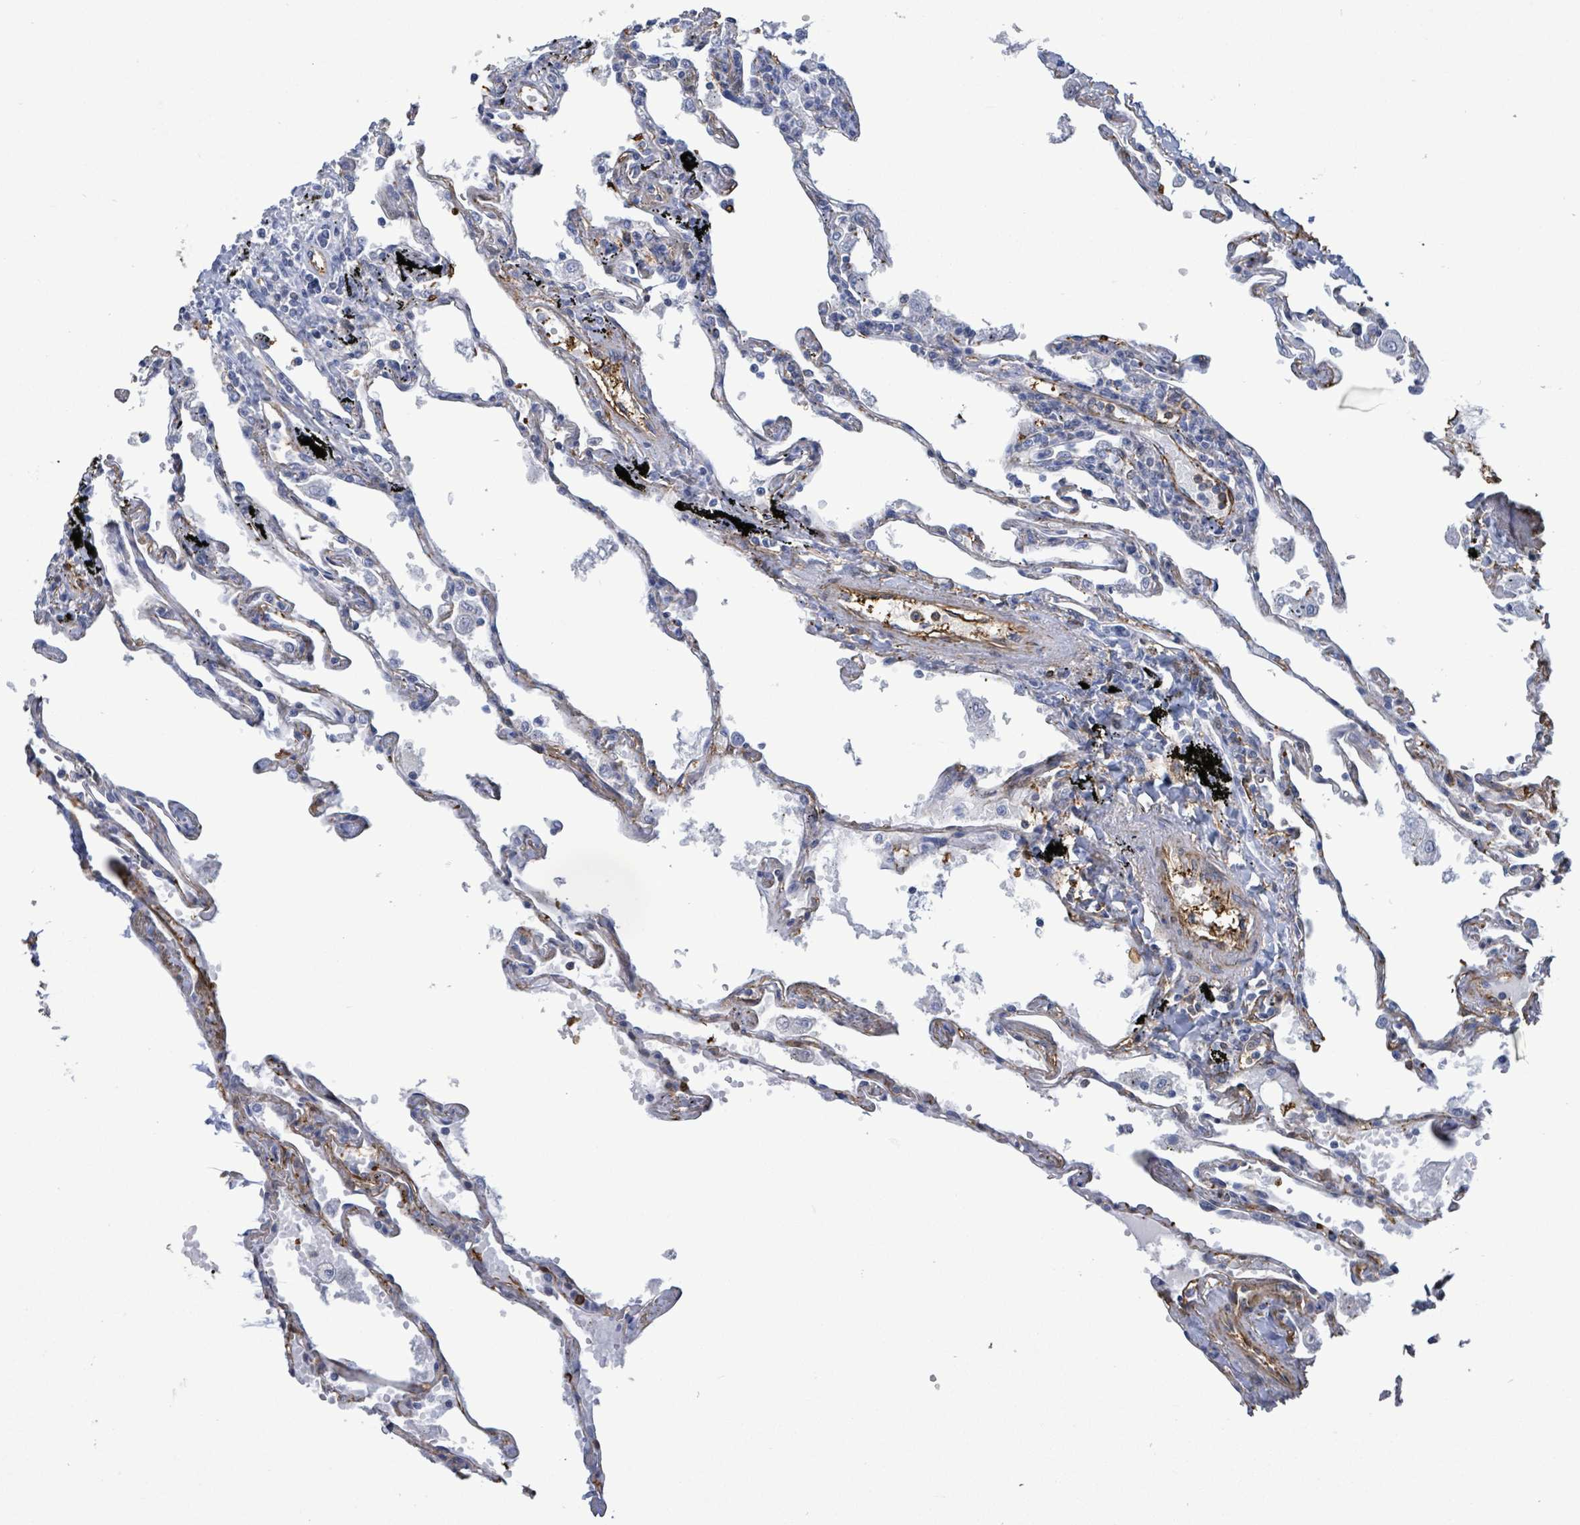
{"staining": {"intensity": "strong", "quantity": "25%-75%", "location": "cytoplasmic/membranous"}, "tissue": "lung", "cell_type": "Alveolar cells", "image_type": "normal", "snomed": [{"axis": "morphology", "description": "Normal tissue, NOS"}, {"axis": "topography", "description": "Lung"}], "caption": "This histopathology image demonstrates immunohistochemistry (IHC) staining of normal human lung, with high strong cytoplasmic/membranous staining in approximately 25%-75% of alveolar cells.", "gene": "PRKRIP1", "patient": {"sex": "female", "age": 67}}